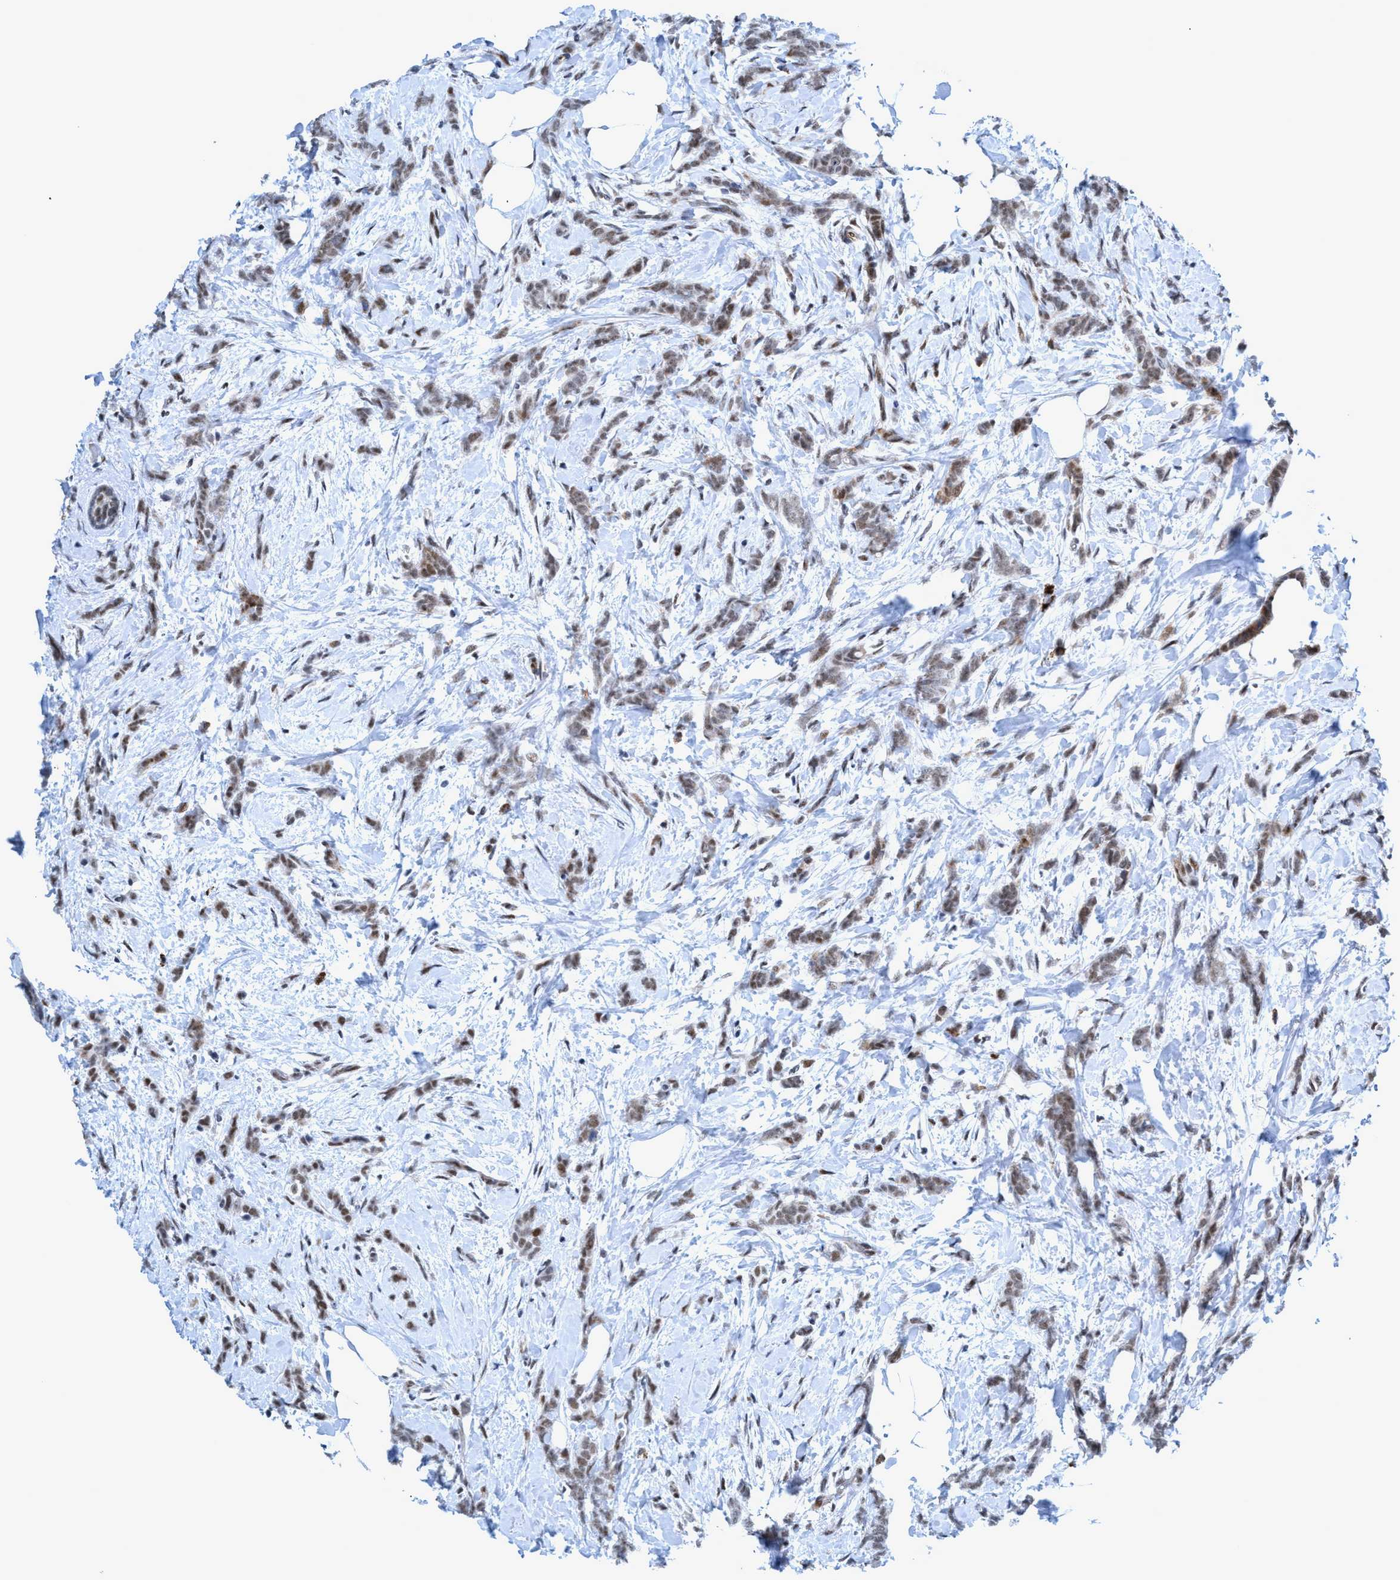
{"staining": {"intensity": "weak", "quantity": ">75%", "location": "nuclear"}, "tissue": "breast cancer", "cell_type": "Tumor cells", "image_type": "cancer", "snomed": [{"axis": "morphology", "description": "Lobular carcinoma, in situ"}, {"axis": "morphology", "description": "Lobular carcinoma"}, {"axis": "topography", "description": "Breast"}], "caption": "Breast cancer tissue demonstrates weak nuclear staining in approximately >75% of tumor cells Nuclei are stained in blue.", "gene": "CWC27", "patient": {"sex": "female", "age": 41}}